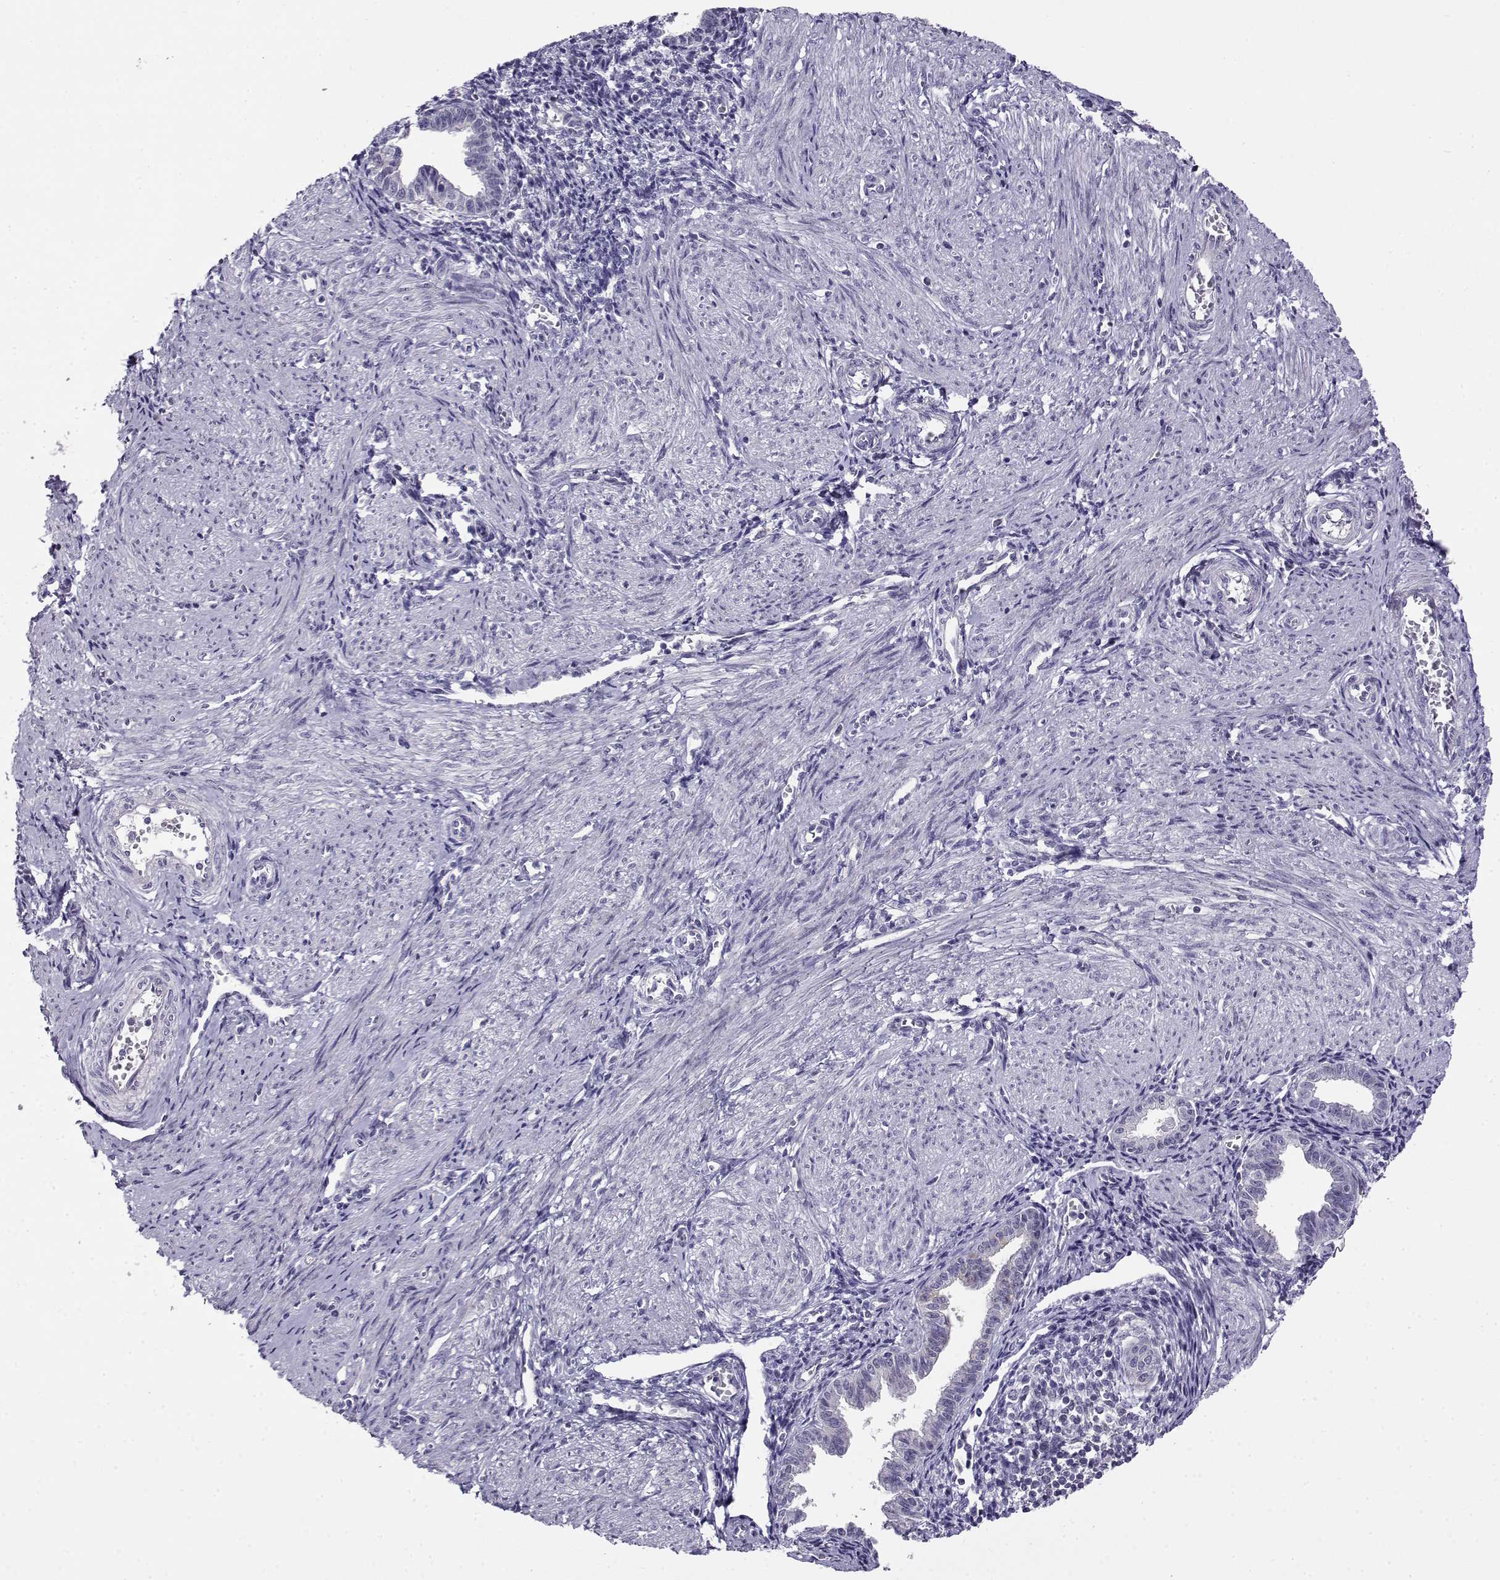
{"staining": {"intensity": "negative", "quantity": "none", "location": "none"}, "tissue": "endometrium", "cell_type": "Cells in endometrial stroma", "image_type": "normal", "snomed": [{"axis": "morphology", "description": "Normal tissue, NOS"}, {"axis": "topography", "description": "Endometrium"}], "caption": "The image displays no significant staining in cells in endometrial stroma of endometrium.", "gene": "FEZF1", "patient": {"sex": "female", "age": 37}}